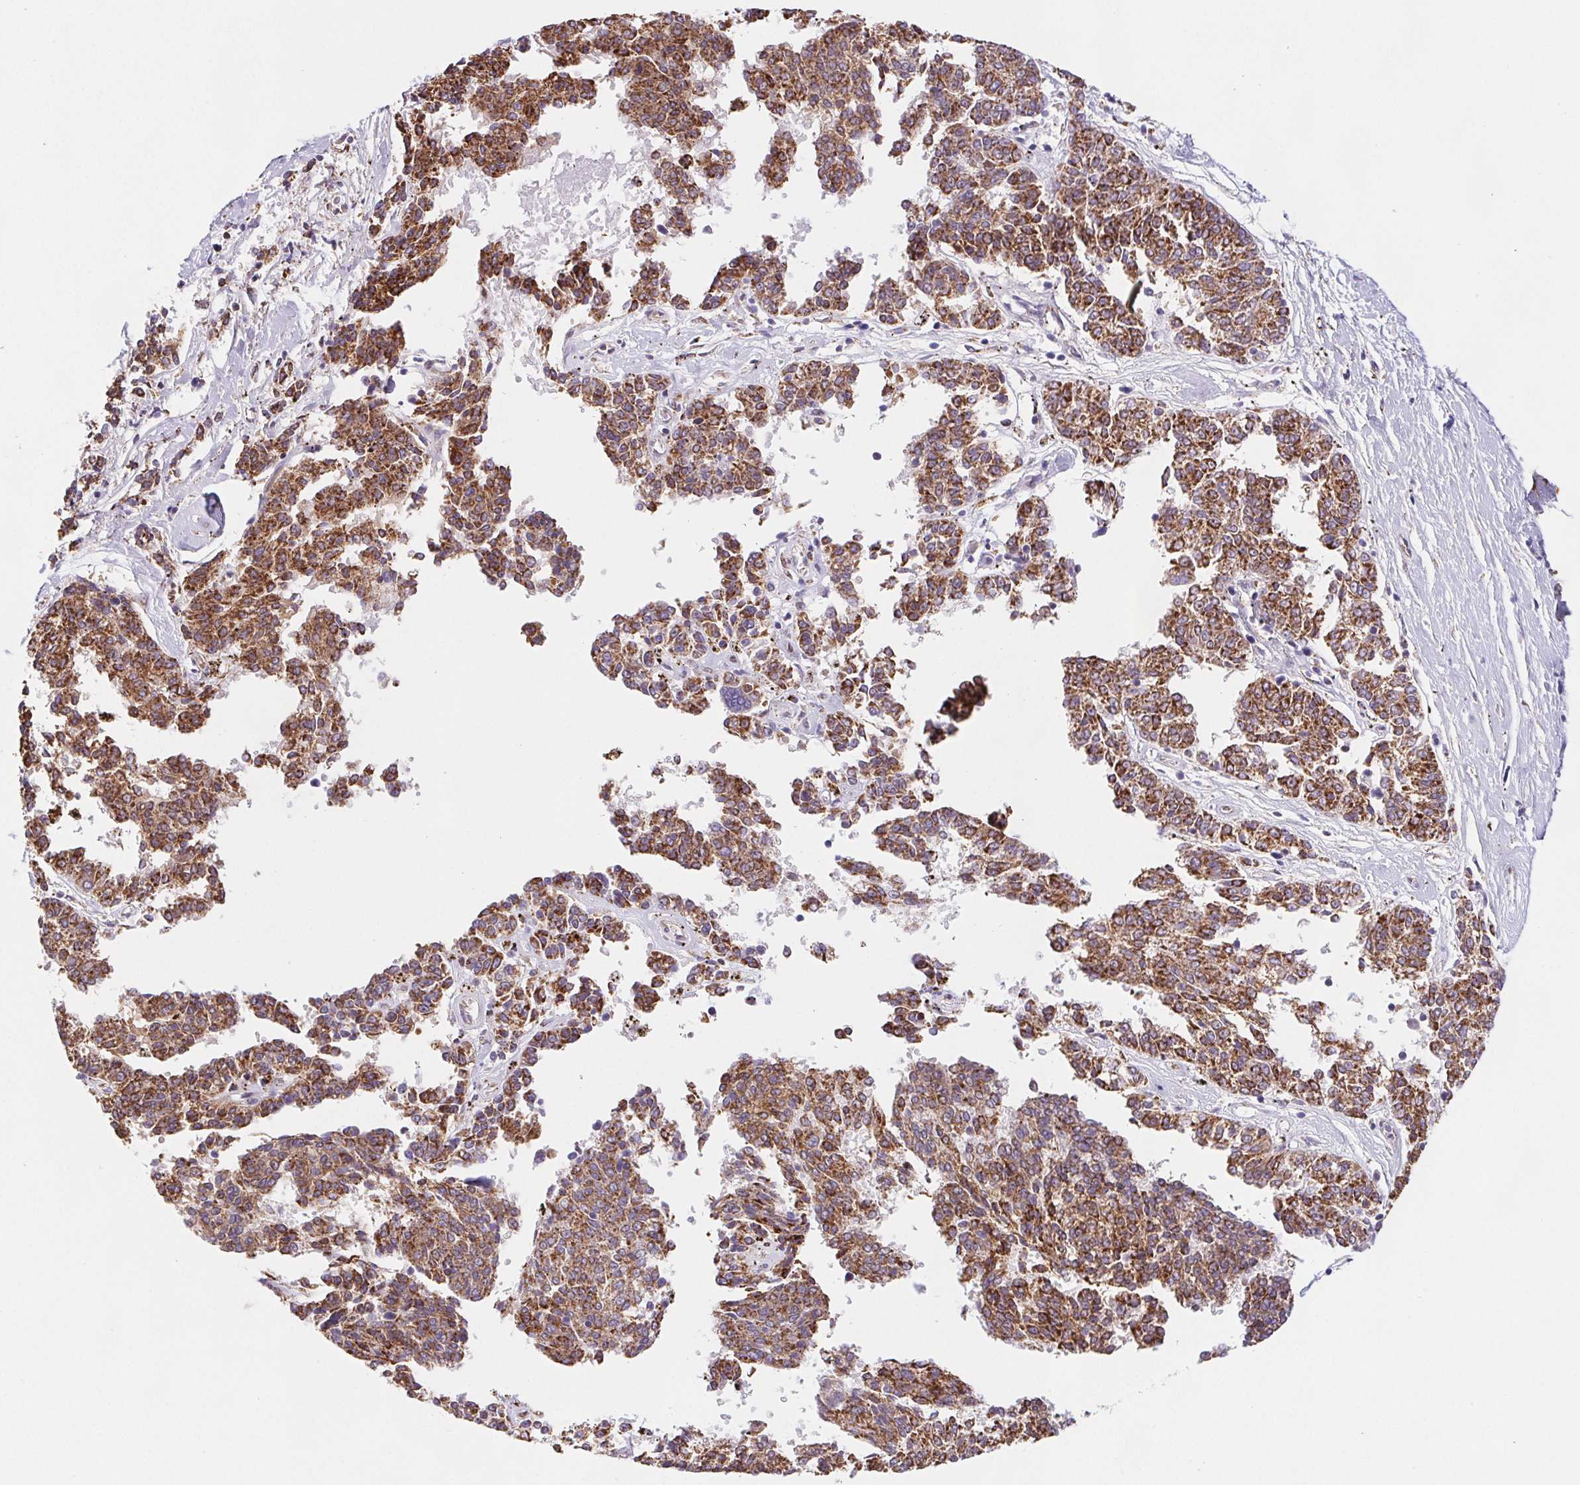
{"staining": {"intensity": "strong", "quantity": ">75%", "location": "cytoplasmic/membranous"}, "tissue": "melanoma", "cell_type": "Tumor cells", "image_type": "cancer", "snomed": [{"axis": "morphology", "description": "Malignant melanoma, NOS"}, {"axis": "topography", "description": "Skin"}], "caption": "High-magnification brightfield microscopy of melanoma stained with DAB (3,3'-diaminobenzidine) (brown) and counterstained with hematoxylin (blue). tumor cells exhibit strong cytoplasmic/membranous positivity is identified in about>75% of cells. The staining was performed using DAB, with brown indicating positive protein expression. Nuclei are stained blue with hematoxylin.", "gene": "NIPSNAP2", "patient": {"sex": "female", "age": 72}}